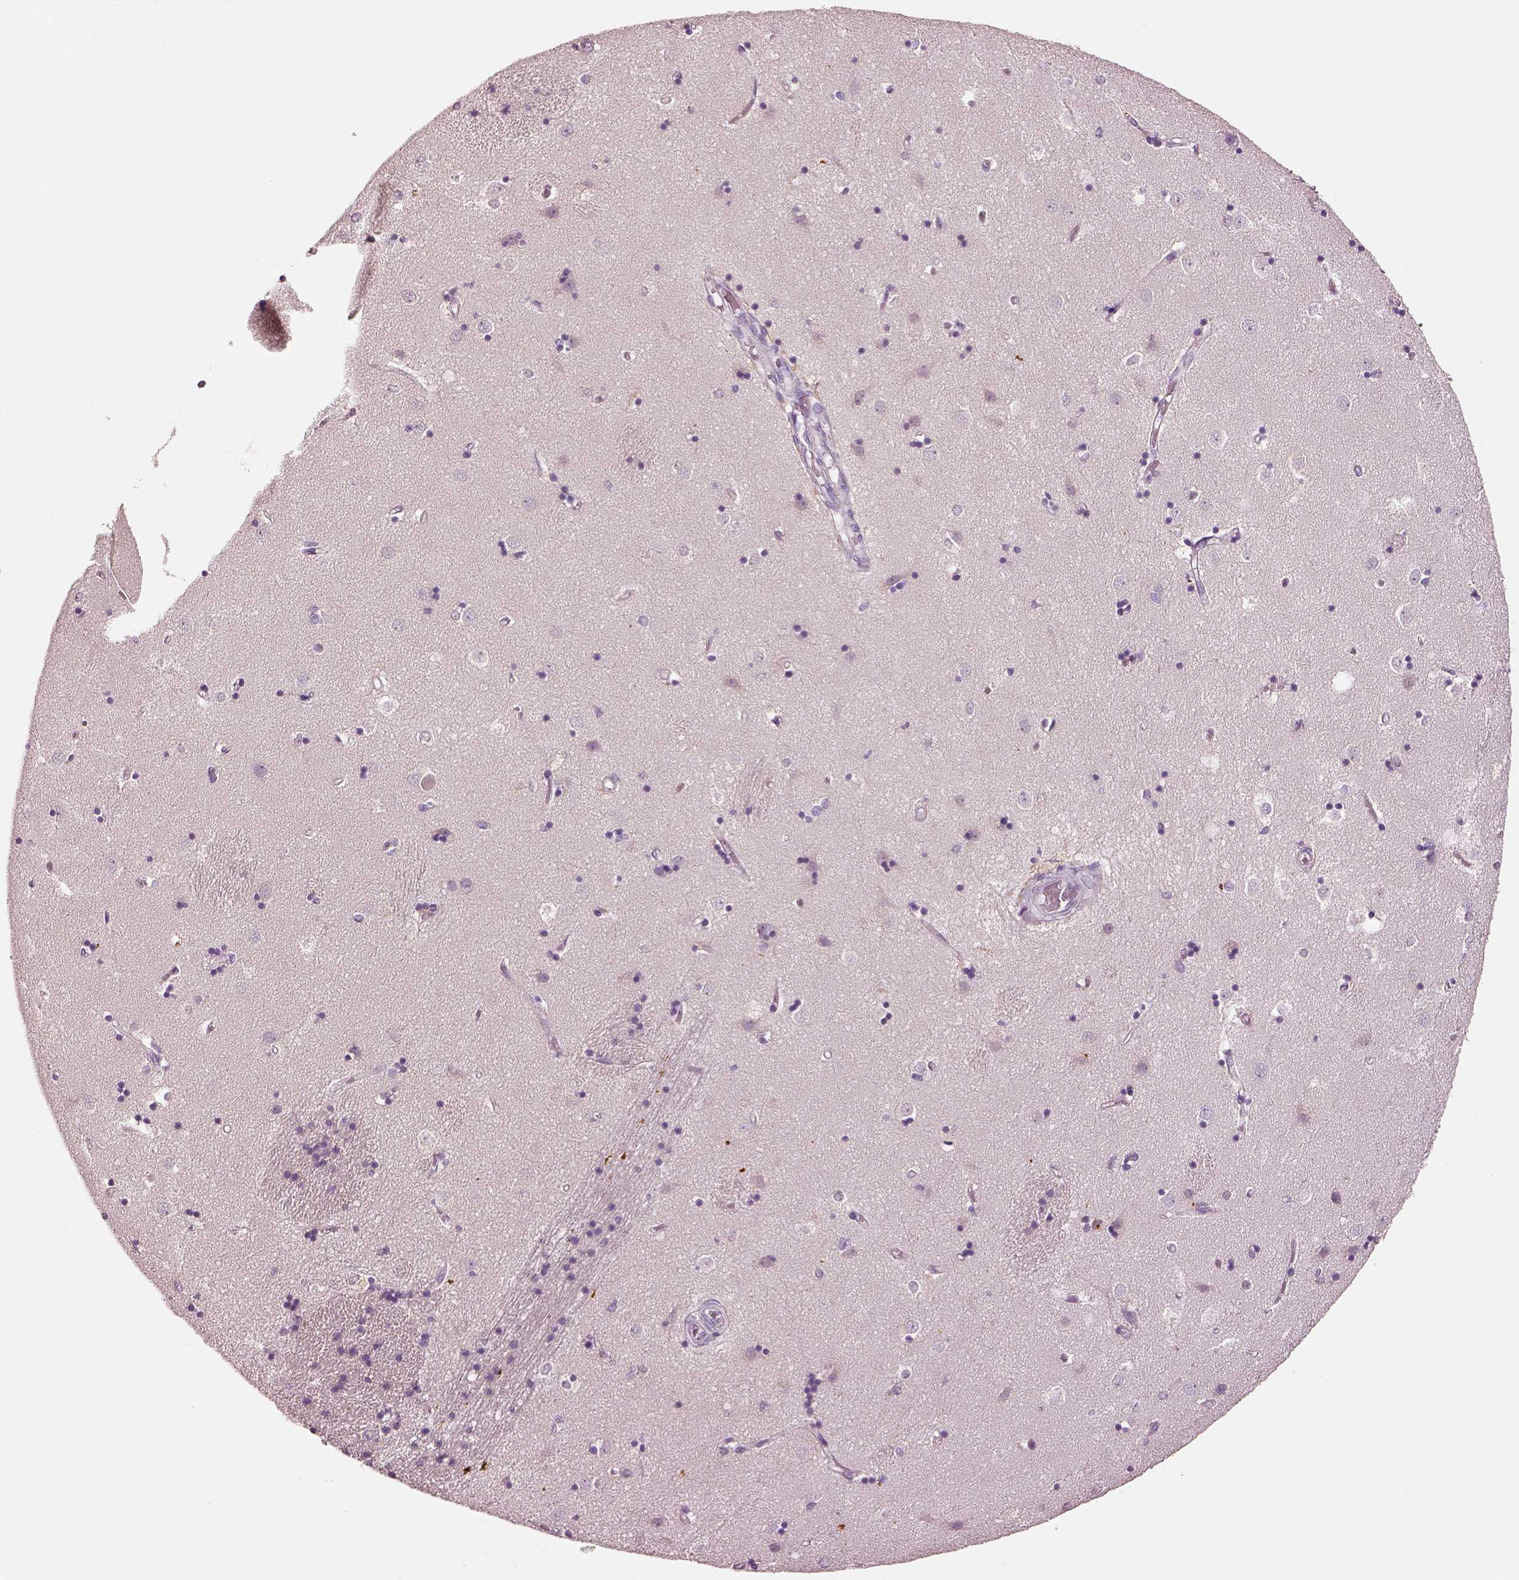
{"staining": {"intensity": "negative", "quantity": "none", "location": "none"}, "tissue": "caudate", "cell_type": "Glial cells", "image_type": "normal", "snomed": [{"axis": "morphology", "description": "Normal tissue, NOS"}, {"axis": "topography", "description": "Lateral ventricle wall"}], "caption": "A high-resolution image shows immunohistochemistry staining of unremarkable caudate, which shows no significant positivity in glial cells.", "gene": "ELSPBP1", "patient": {"sex": "male", "age": 54}}